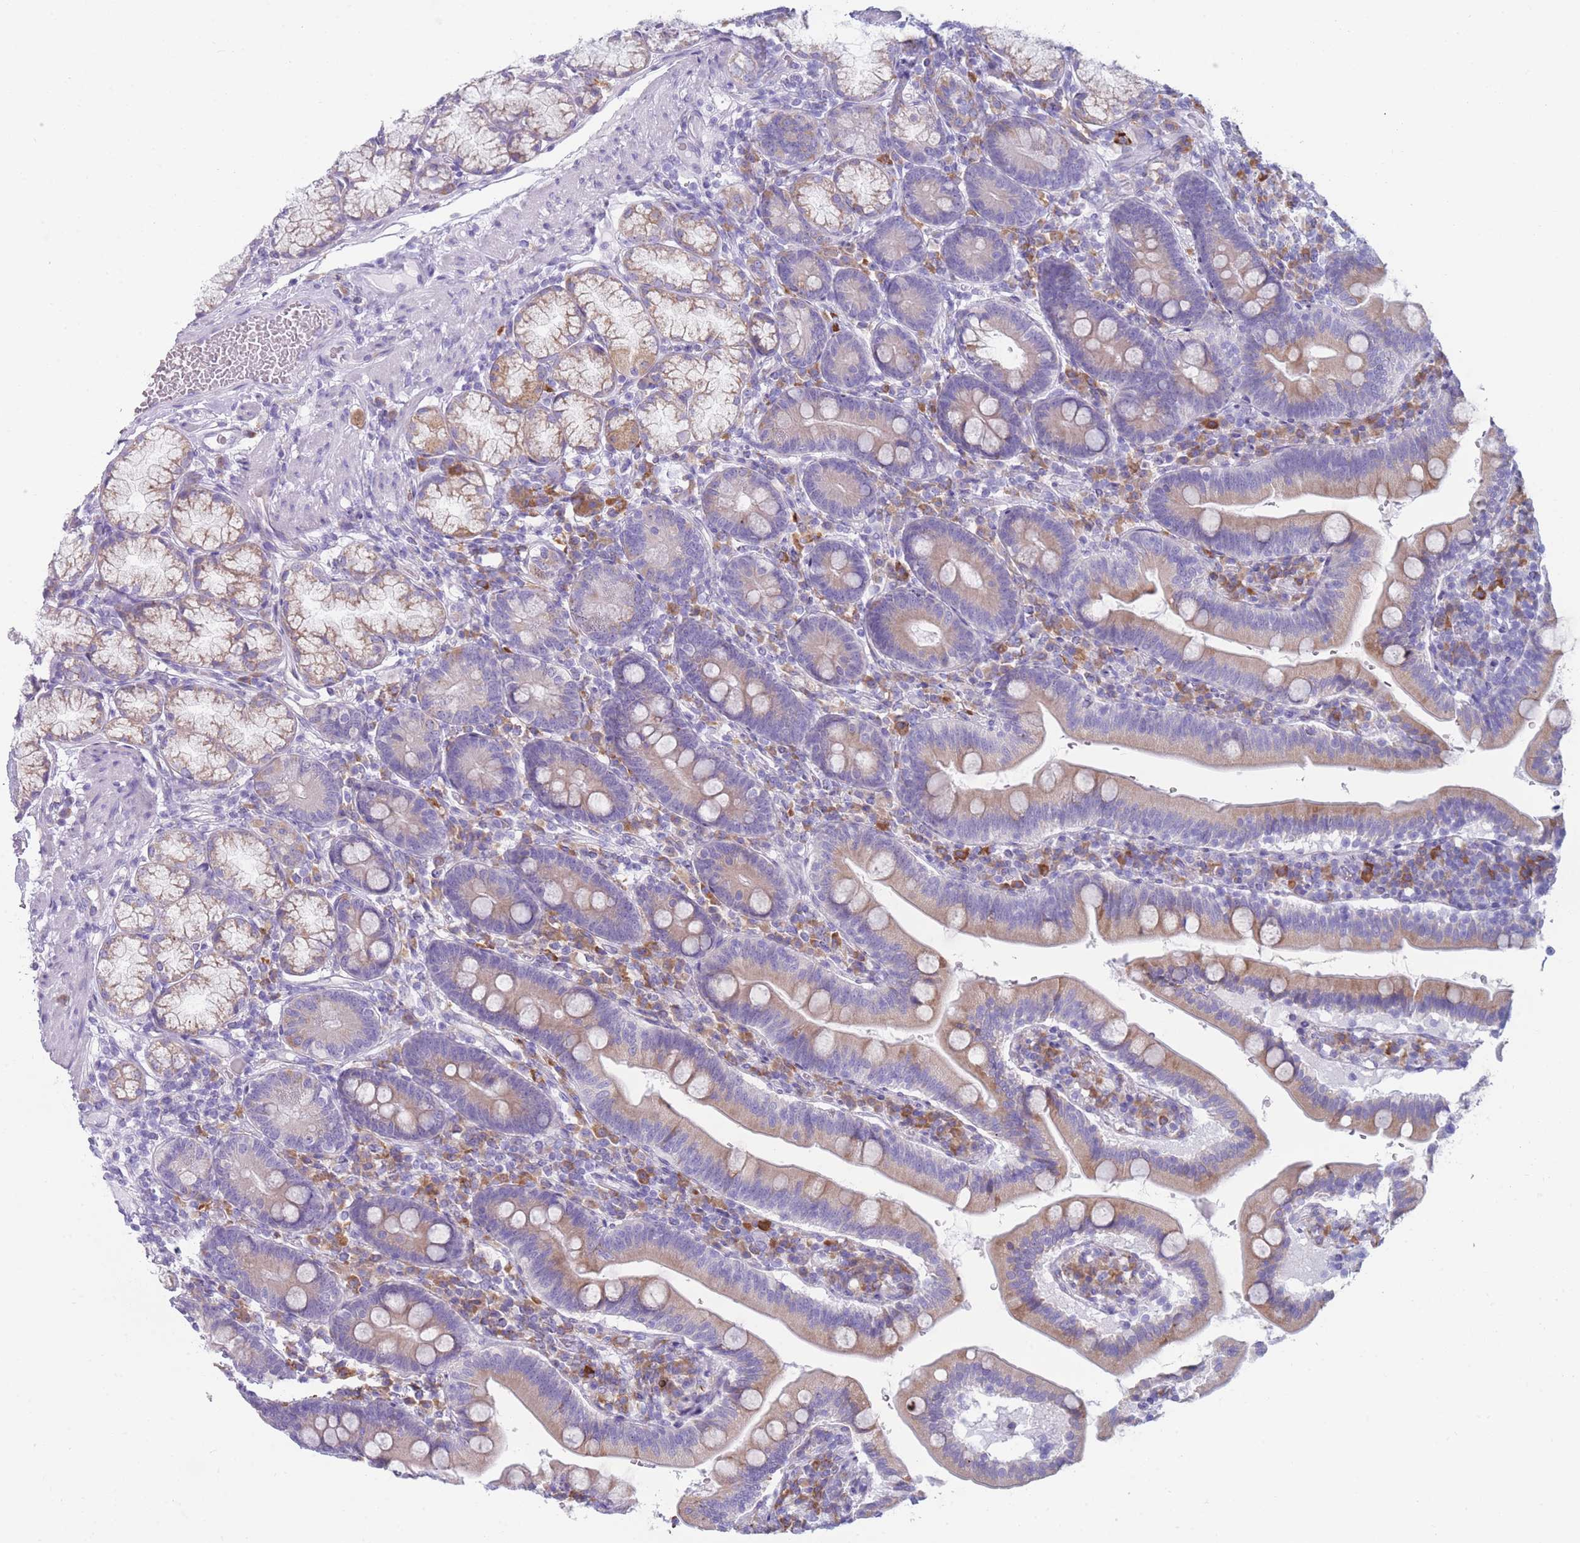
{"staining": {"intensity": "moderate", "quantity": ">75%", "location": "cytoplasmic/membranous"}, "tissue": "duodenum", "cell_type": "Glandular cells", "image_type": "normal", "snomed": [{"axis": "morphology", "description": "Normal tissue, NOS"}, {"axis": "topography", "description": "Duodenum"}], "caption": "A high-resolution micrograph shows IHC staining of benign duodenum, which demonstrates moderate cytoplasmic/membranous expression in approximately >75% of glandular cells.", "gene": "XKR8", "patient": {"sex": "female", "age": 67}}